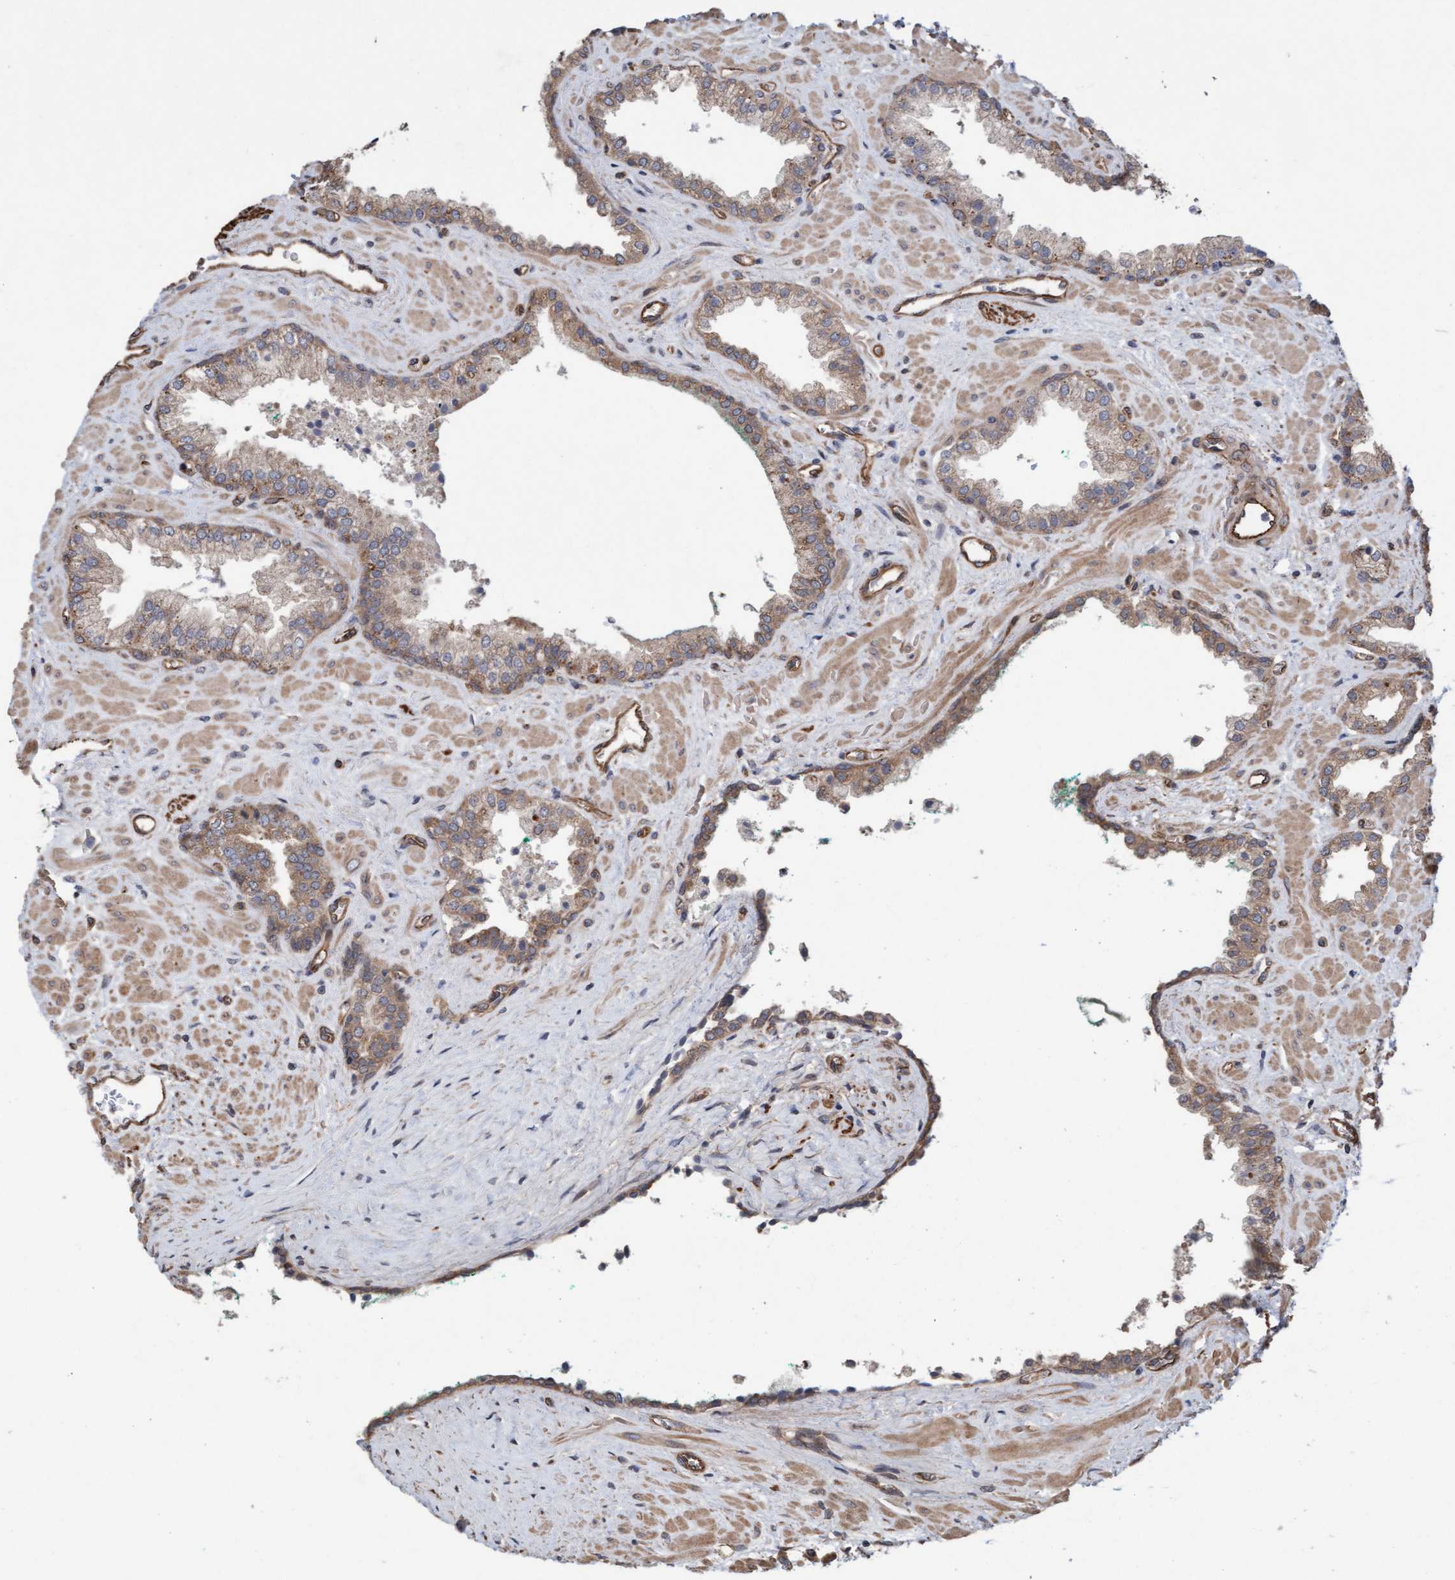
{"staining": {"intensity": "moderate", "quantity": ">75%", "location": "cytoplasmic/membranous"}, "tissue": "prostate cancer", "cell_type": "Tumor cells", "image_type": "cancer", "snomed": [{"axis": "morphology", "description": "Adenocarcinoma, Low grade"}, {"axis": "topography", "description": "Prostate"}], "caption": "Immunohistochemistry (DAB) staining of human prostate low-grade adenocarcinoma shows moderate cytoplasmic/membranous protein staining in about >75% of tumor cells.", "gene": "CDC42EP4", "patient": {"sex": "male", "age": 71}}